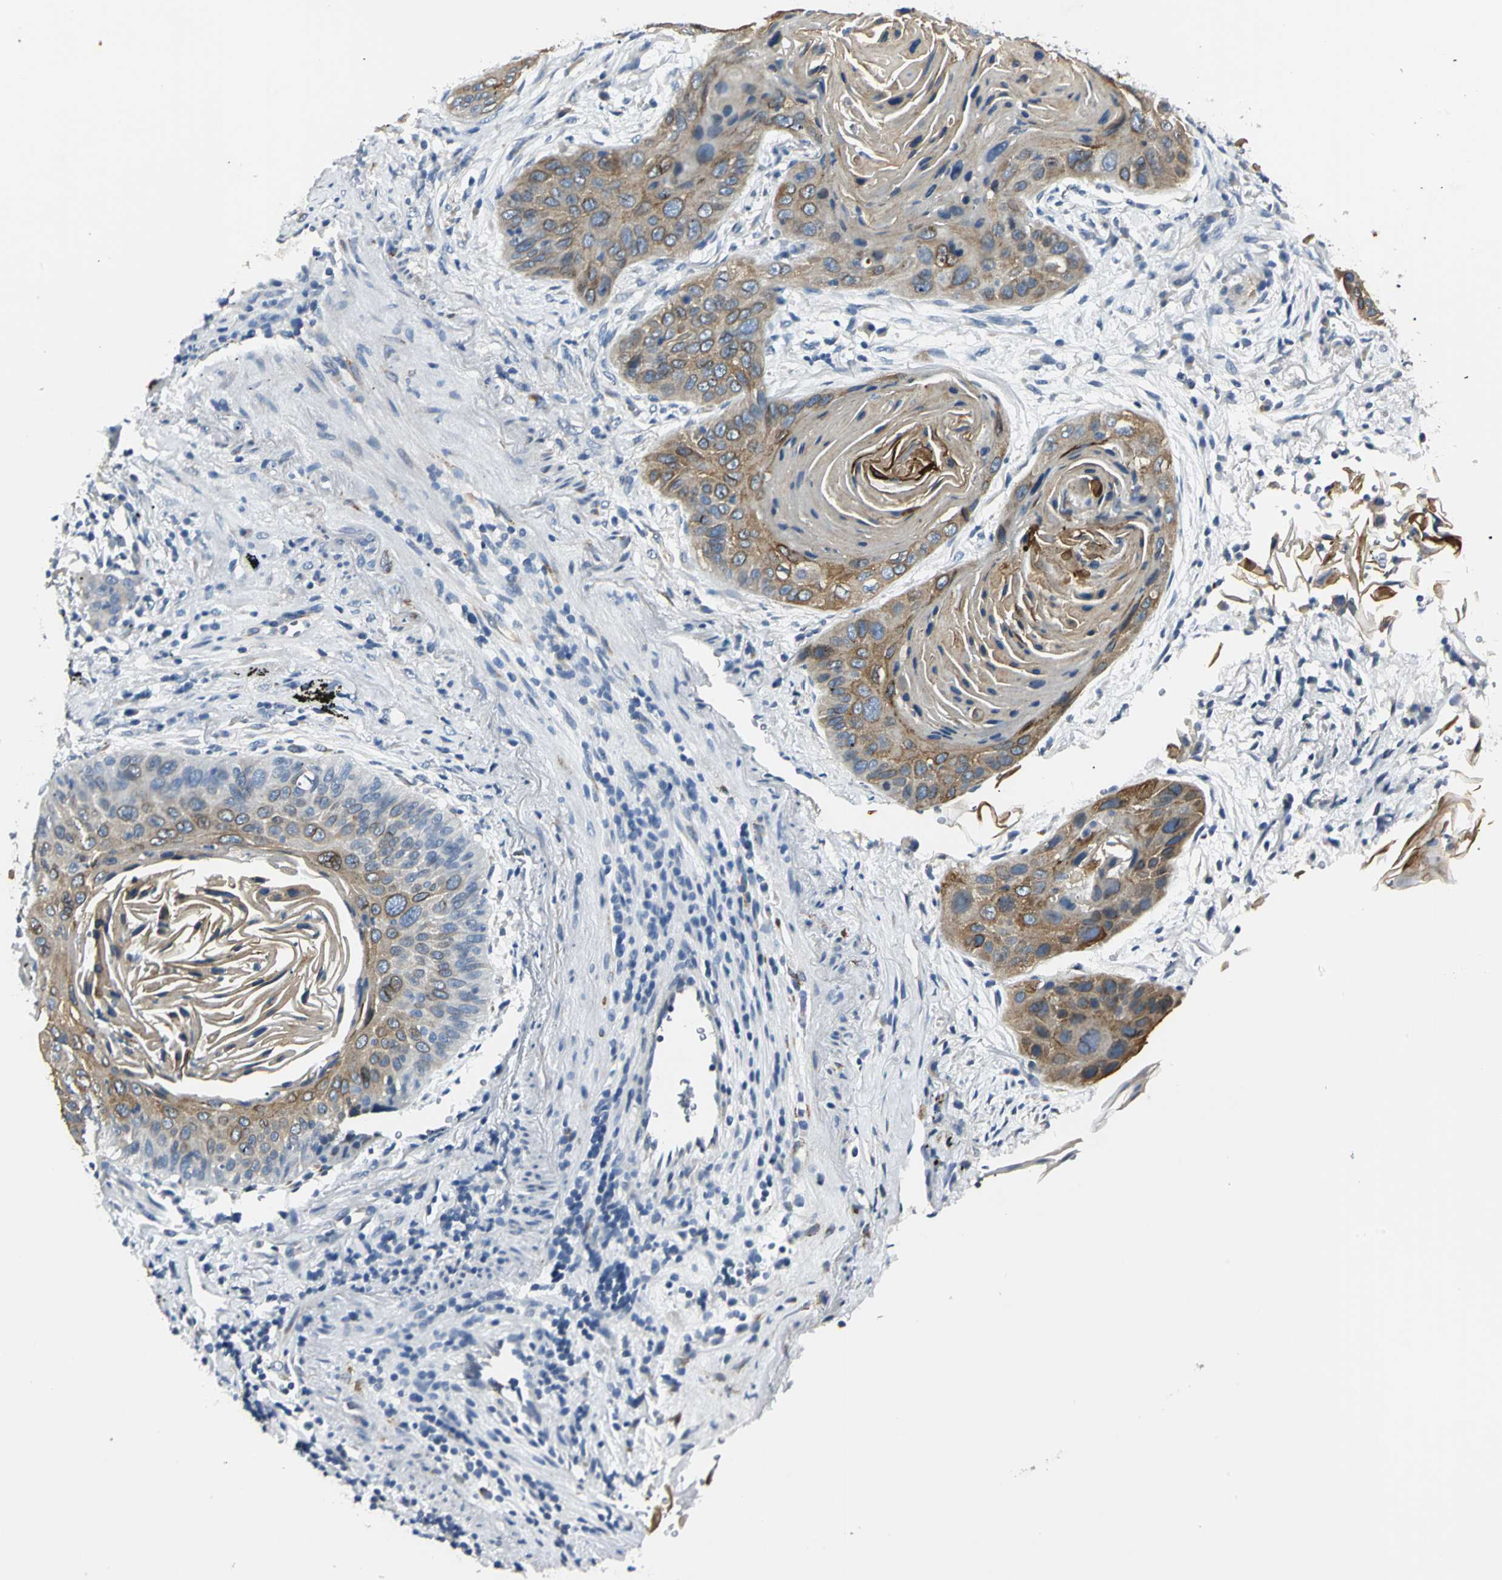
{"staining": {"intensity": "moderate", "quantity": ">75%", "location": "cytoplasmic/membranous,nuclear"}, "tissue": "lung cancer", "cell_type": "Tumor cells", "image_type": "cancer", "snomed": [{"axis": "morphology", "description": "Squamous cell carcinoma, NOS"}, {"axis": "topography", "description": "Lung"}], "caption": "This micrograph exhibits immunohistochemistry staining of lung cancer (squamous cell carcinoma), with medium moderate cytoplasmic/membranous and nuclear staining in about >75% of tumor cells.", "gene": "B3GNT2", "patient": {"sex": "female", "age": 67}}